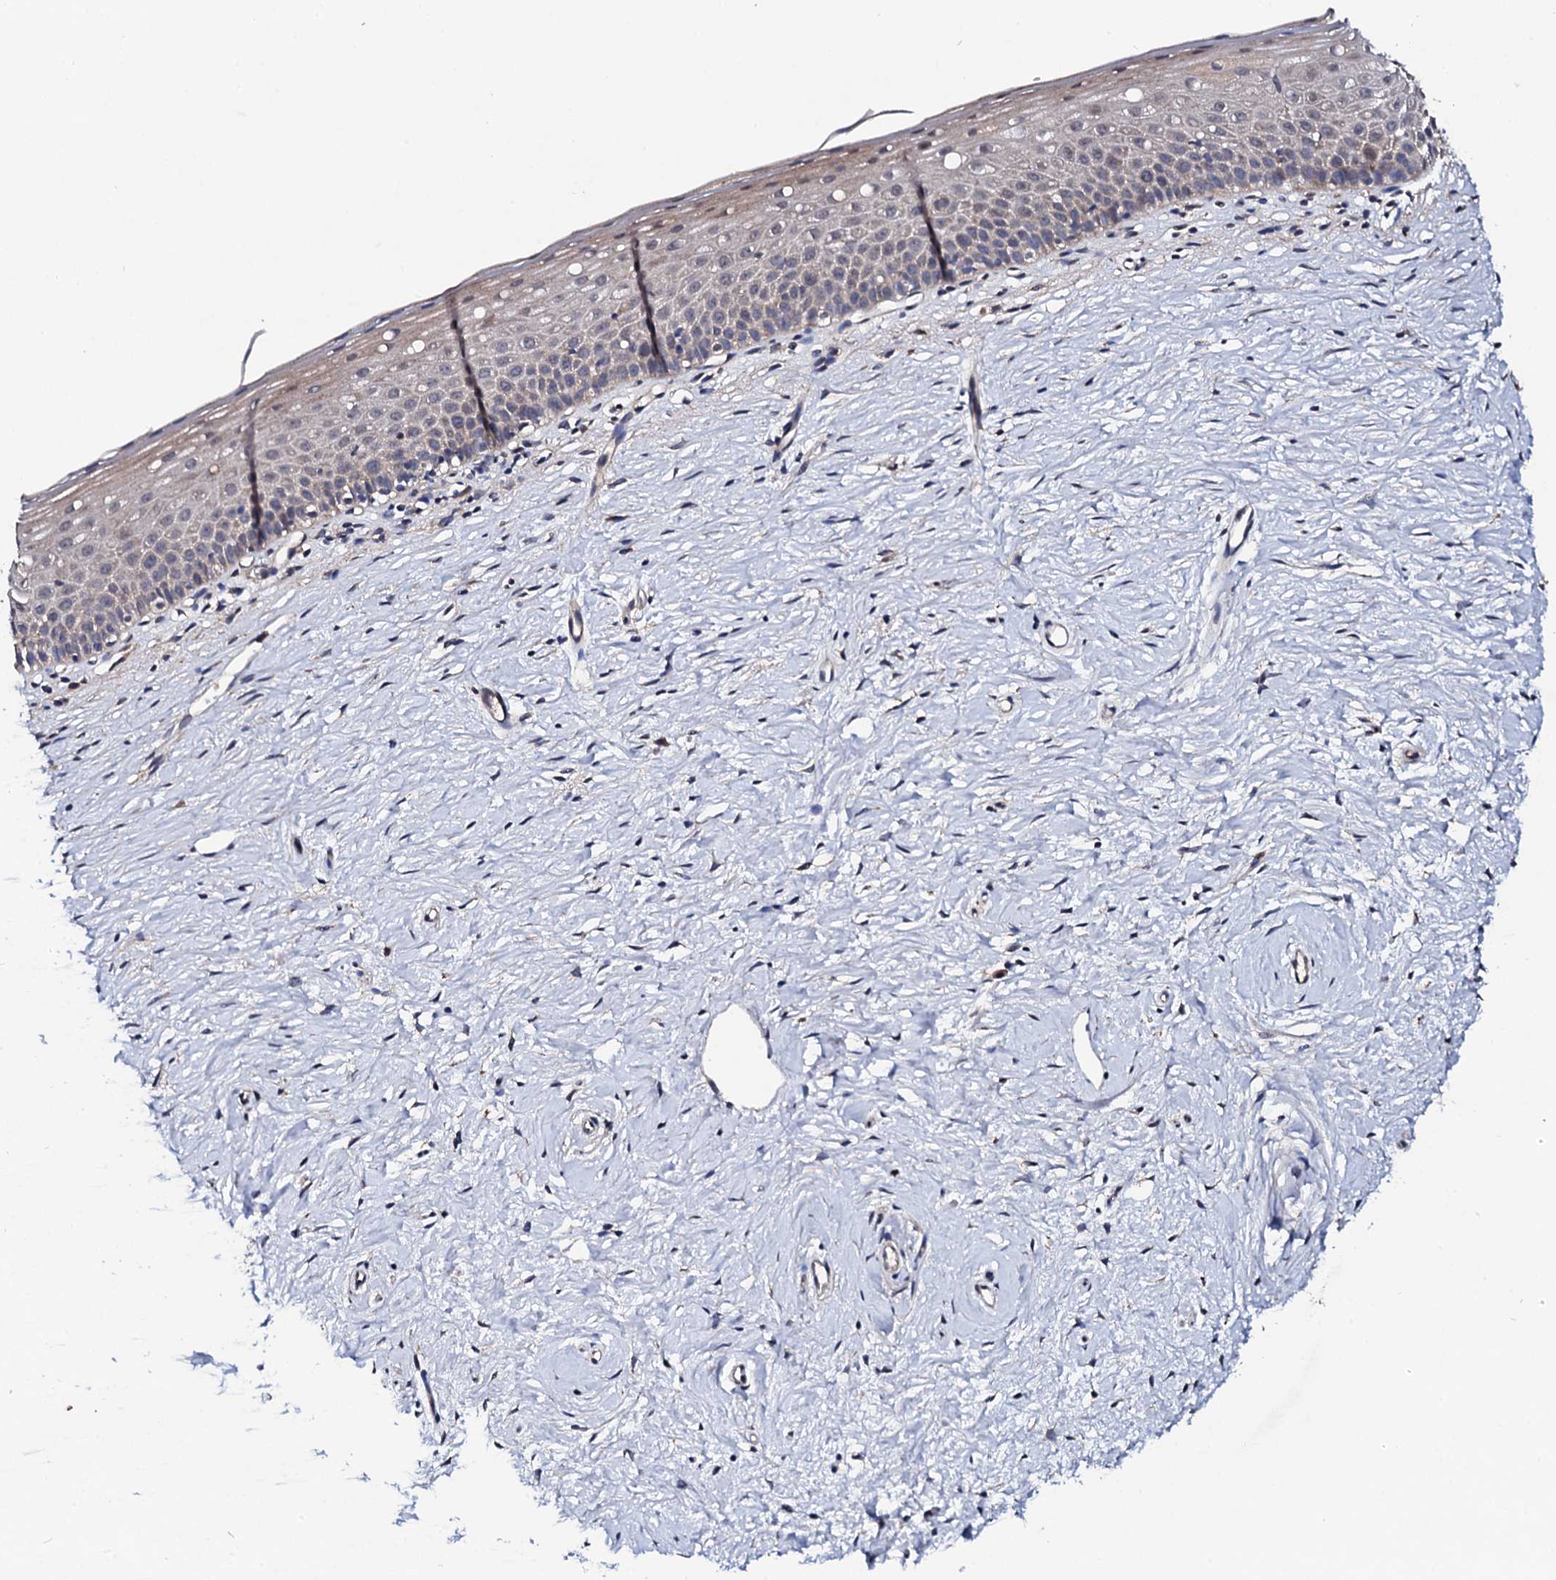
{"staining": {"intensity": "moderate", "quantity": "25%-75%", "location": "cytoplasmic/membranous,nuclear"}, "tissue": "cervix", "cell_type": "Glandular cells", "image_type": "normal", "snomed": [{"axis": "morphology", "description": "Normal tissue, NOS"}, {"axis": "topography", "description": "Cervix"}], "caption": "High-power microscopy captured an IHC histopathology image of normal cervix, revealing moderate cytoplasmic/membranous,nuclear expression in approximately 25%-75% of glandular cells. (DAB = brown stain, brightfield microscopy at high magnification).", "gene": "IP6K1", "patient": {"sex": "female", "age": 57}}